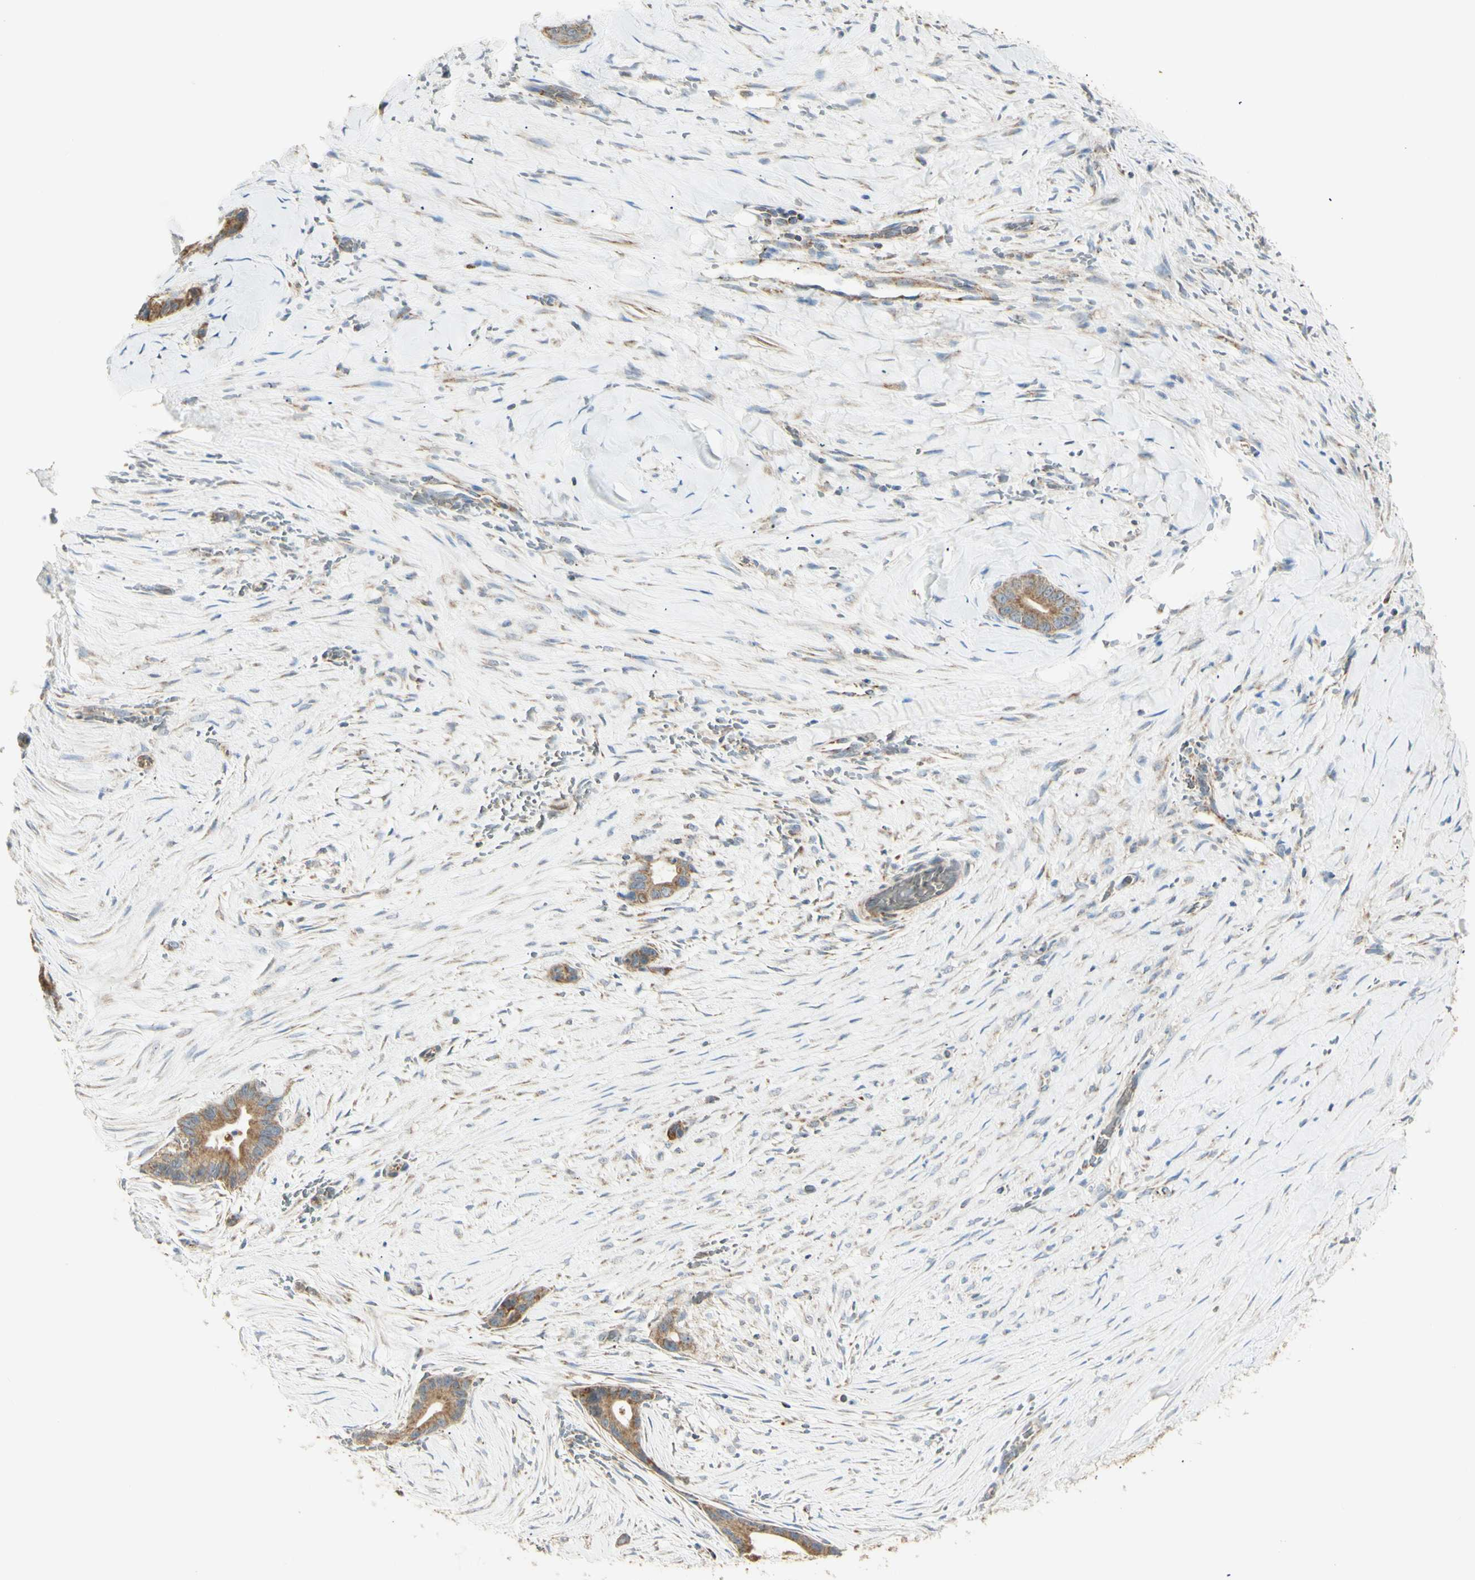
{"staining": {"intensity": "moderate", "quantity": ">75%", "location": "cytoplasmic/membranous"}, "tissue": "liver cancer", "cell_type": "Tumor cells", "image_type": "cancer", "snomed": [{"axis": "morphology", "description": "Cholangiocarcinoma"}, {"axis": "topography", "description": "Liver"}], "caption": "There is medium levels of moderate cytoplasmic/membranous staining in tumor cells of liver cholangiocarcinoma, as demonstrated by immunohistochemical staining (brown color).", "gene": "LETM1", "patient": {"sex": "female", "age": 55}}